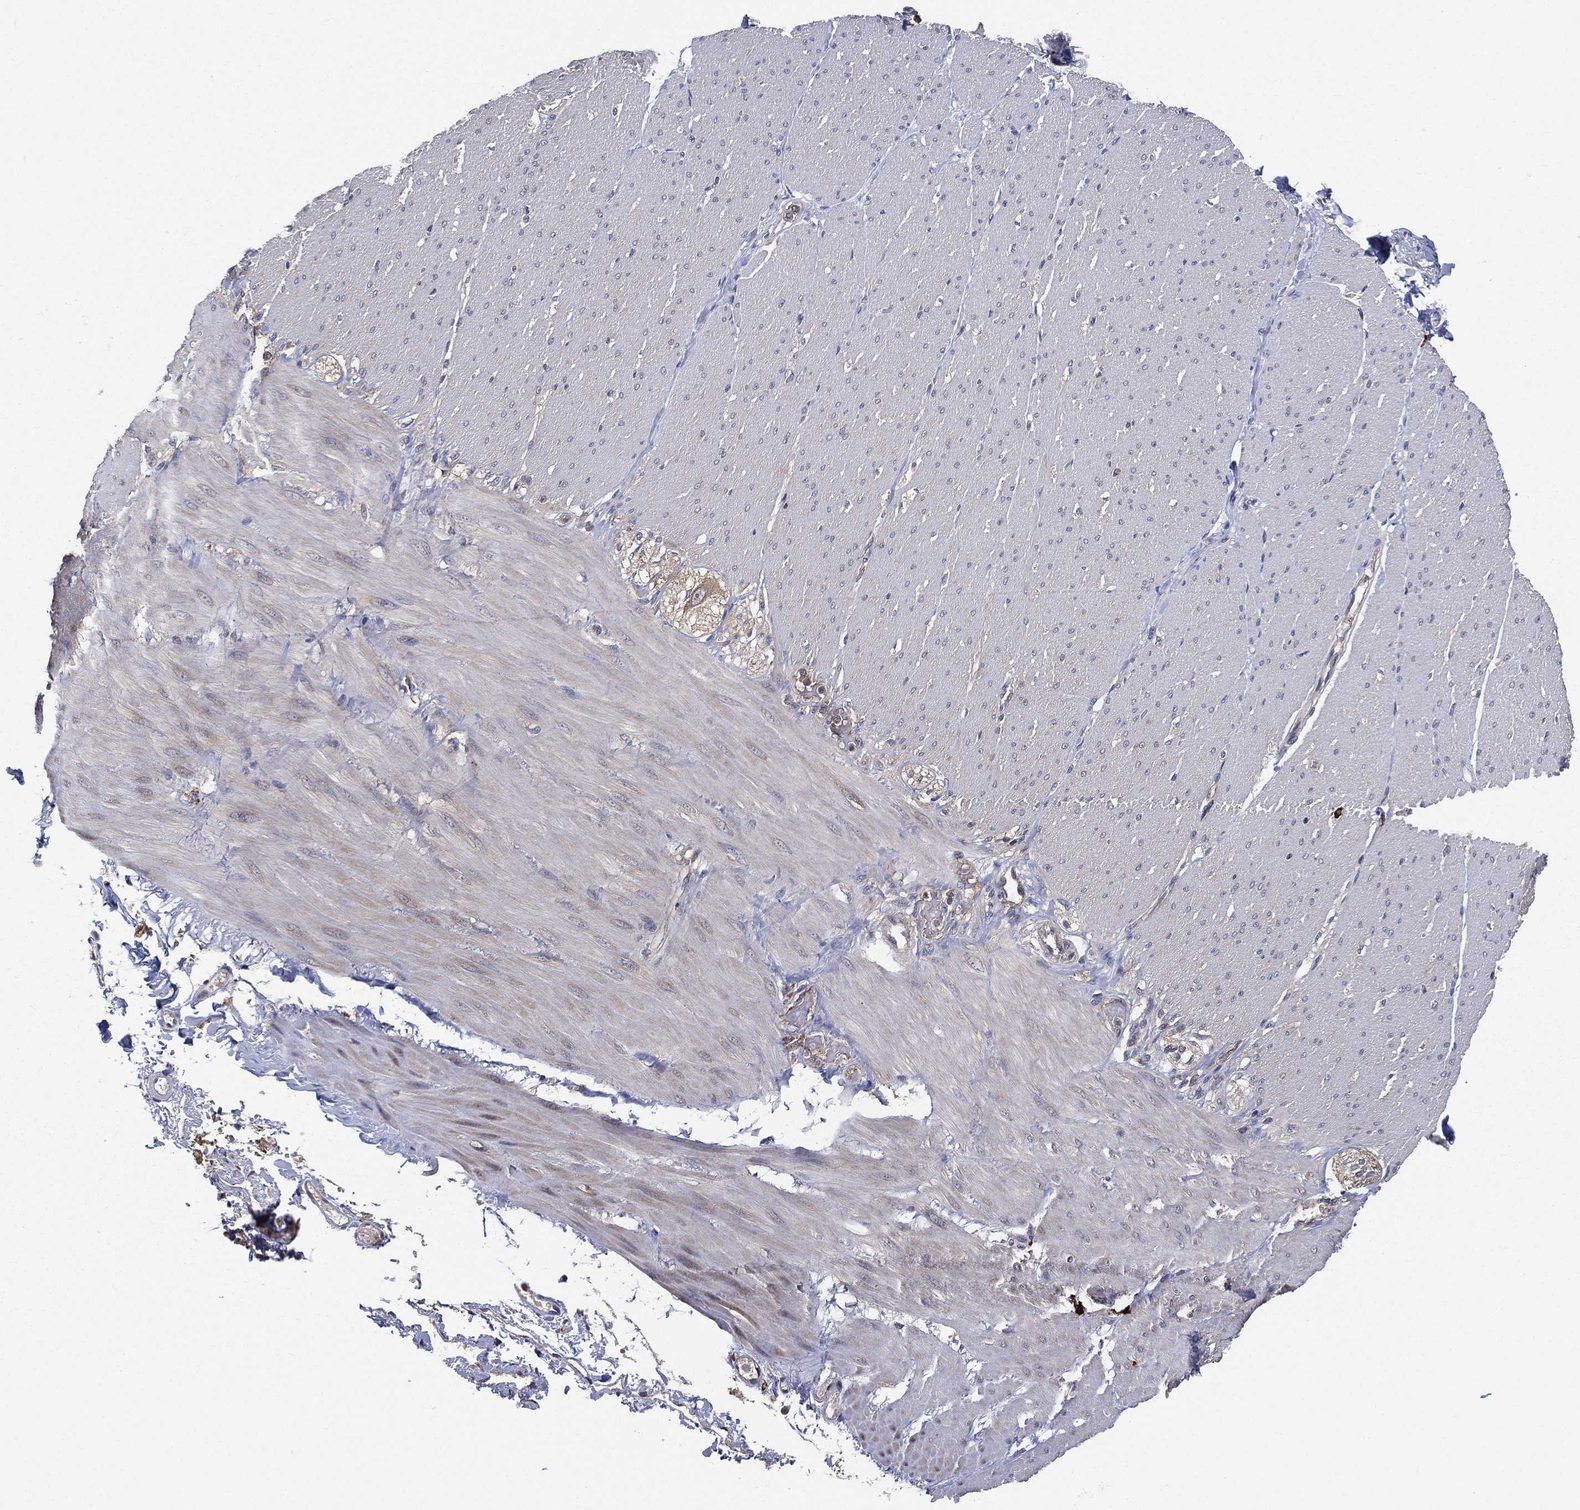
{"staining": {"intensity": "negative", "quantity": "none", "location": "none"}, "tissue": "adipose tissue", "cell_type": "Adipocytes", "image_type": "normal", "snomed": [{"axis": "morphology", "description": "Normal tissue, NOS"}, {"axis": "topography", "description": "Smooth muscle"}, {"axis": "topography", "description": "Duodenum"}, {"axis": "topography", "description": "Peripheral nerve tissue"}], "caption": "Immunohistochemistry (IHC) histopathology image of benign human adipose tissue stained for a protein (brown), which exhibits no expression in adipocytes.", "gene": "SMPD3", "patient": {"sex": "female", "age": 61}}